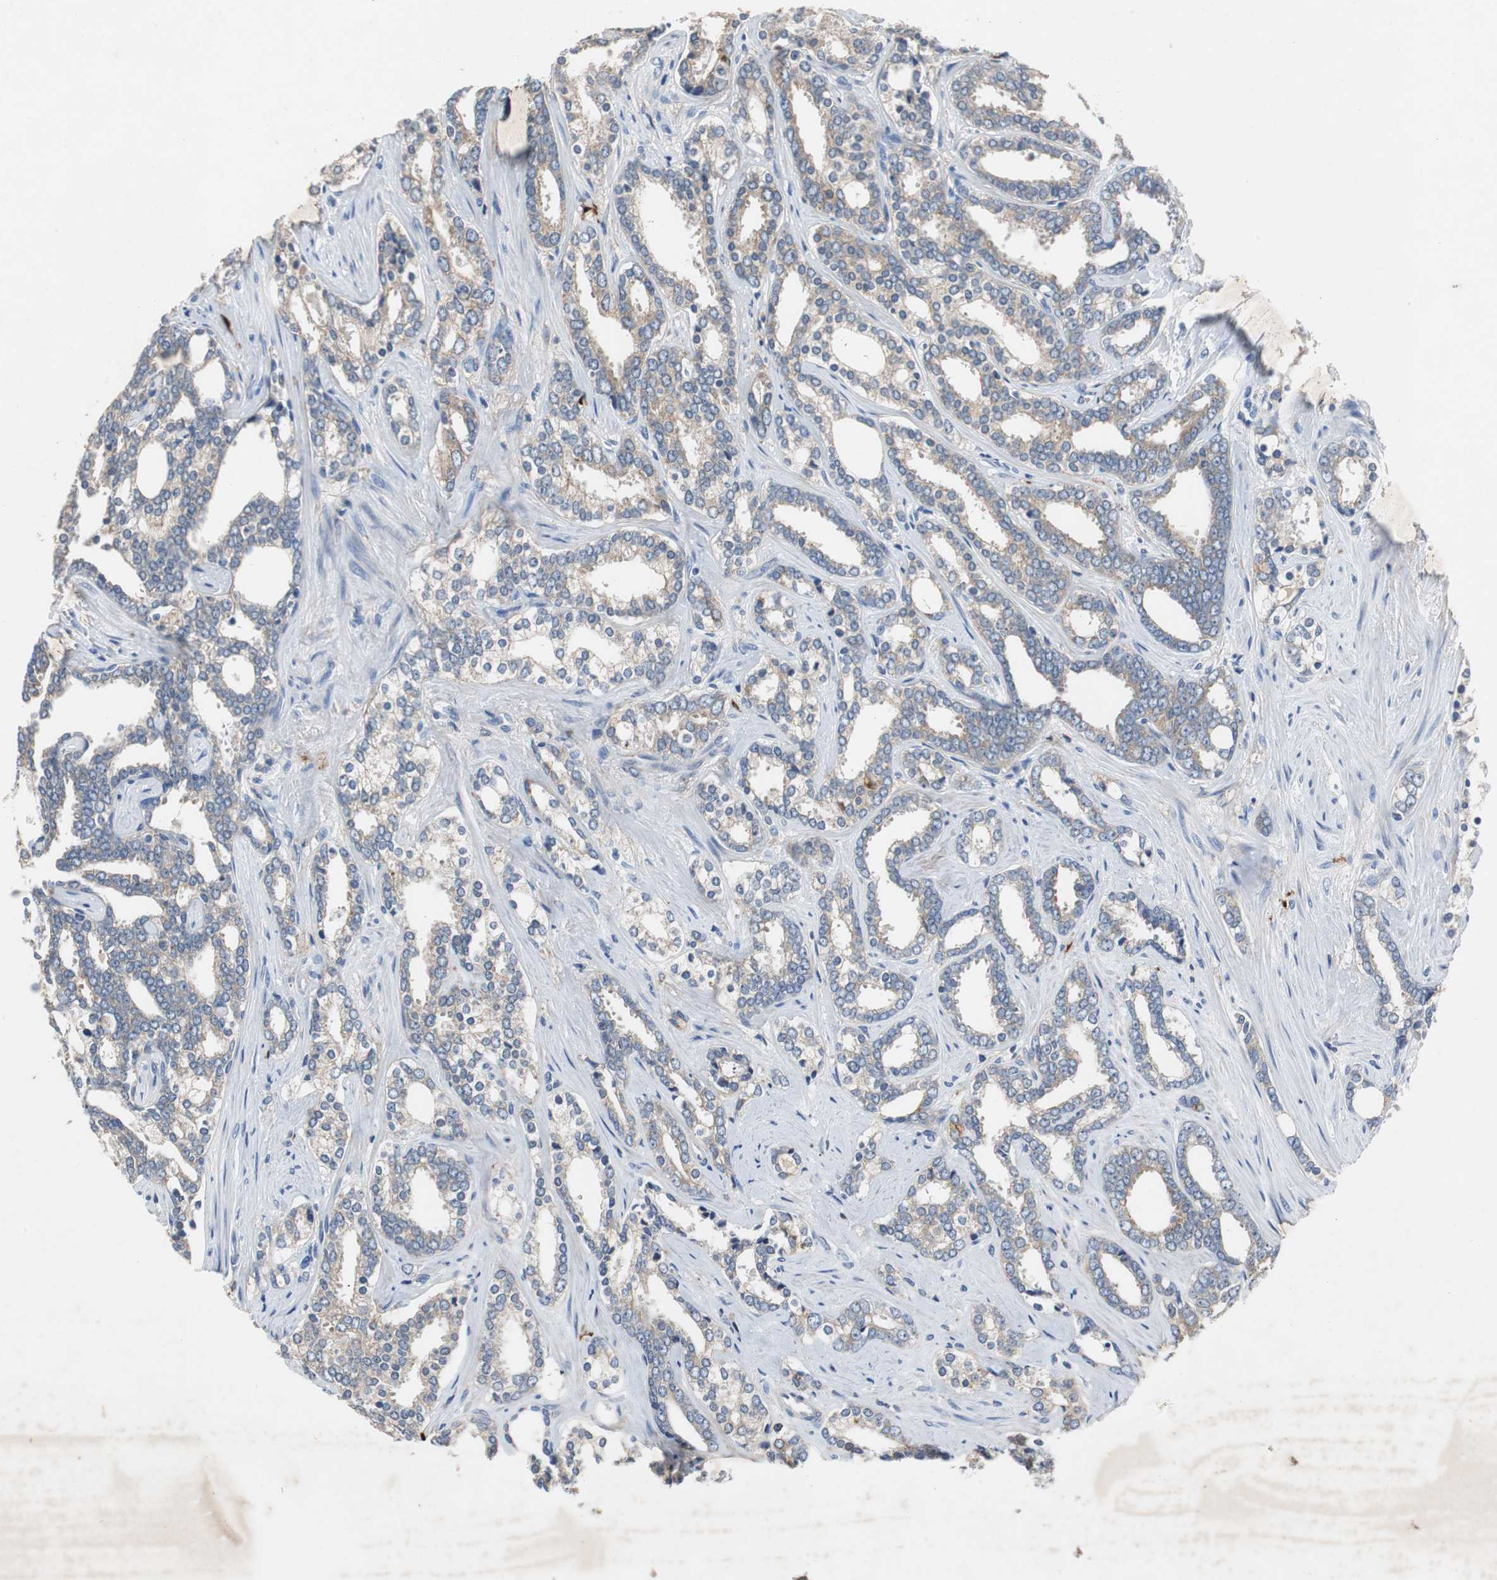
{"staining": {"intensity": "moderate", "quantity": "25%-75%", "location": "cytoplasmic/membranous"}, "tissue": "prostate cancer", "cell_type": "Tumor cells", "image_type": "cancer", "snomed": [{"axis": "morphology", "description": "Adenocarcinoma, High grade"}, {"axis": "topography", "description": "Prostate"}], "caption": "Immunohistochemical staining of human prostate cancer exhibits moderate cytoplasmic/membranous protein expression in approximately 25%-75% of tumor cells. (DAB (3,3'-diaminobenzidine) = brown stain, brightfield microscopy at high magnification).", "gene": "CALB2", "patient": {"sex": "male", "age": 67}}